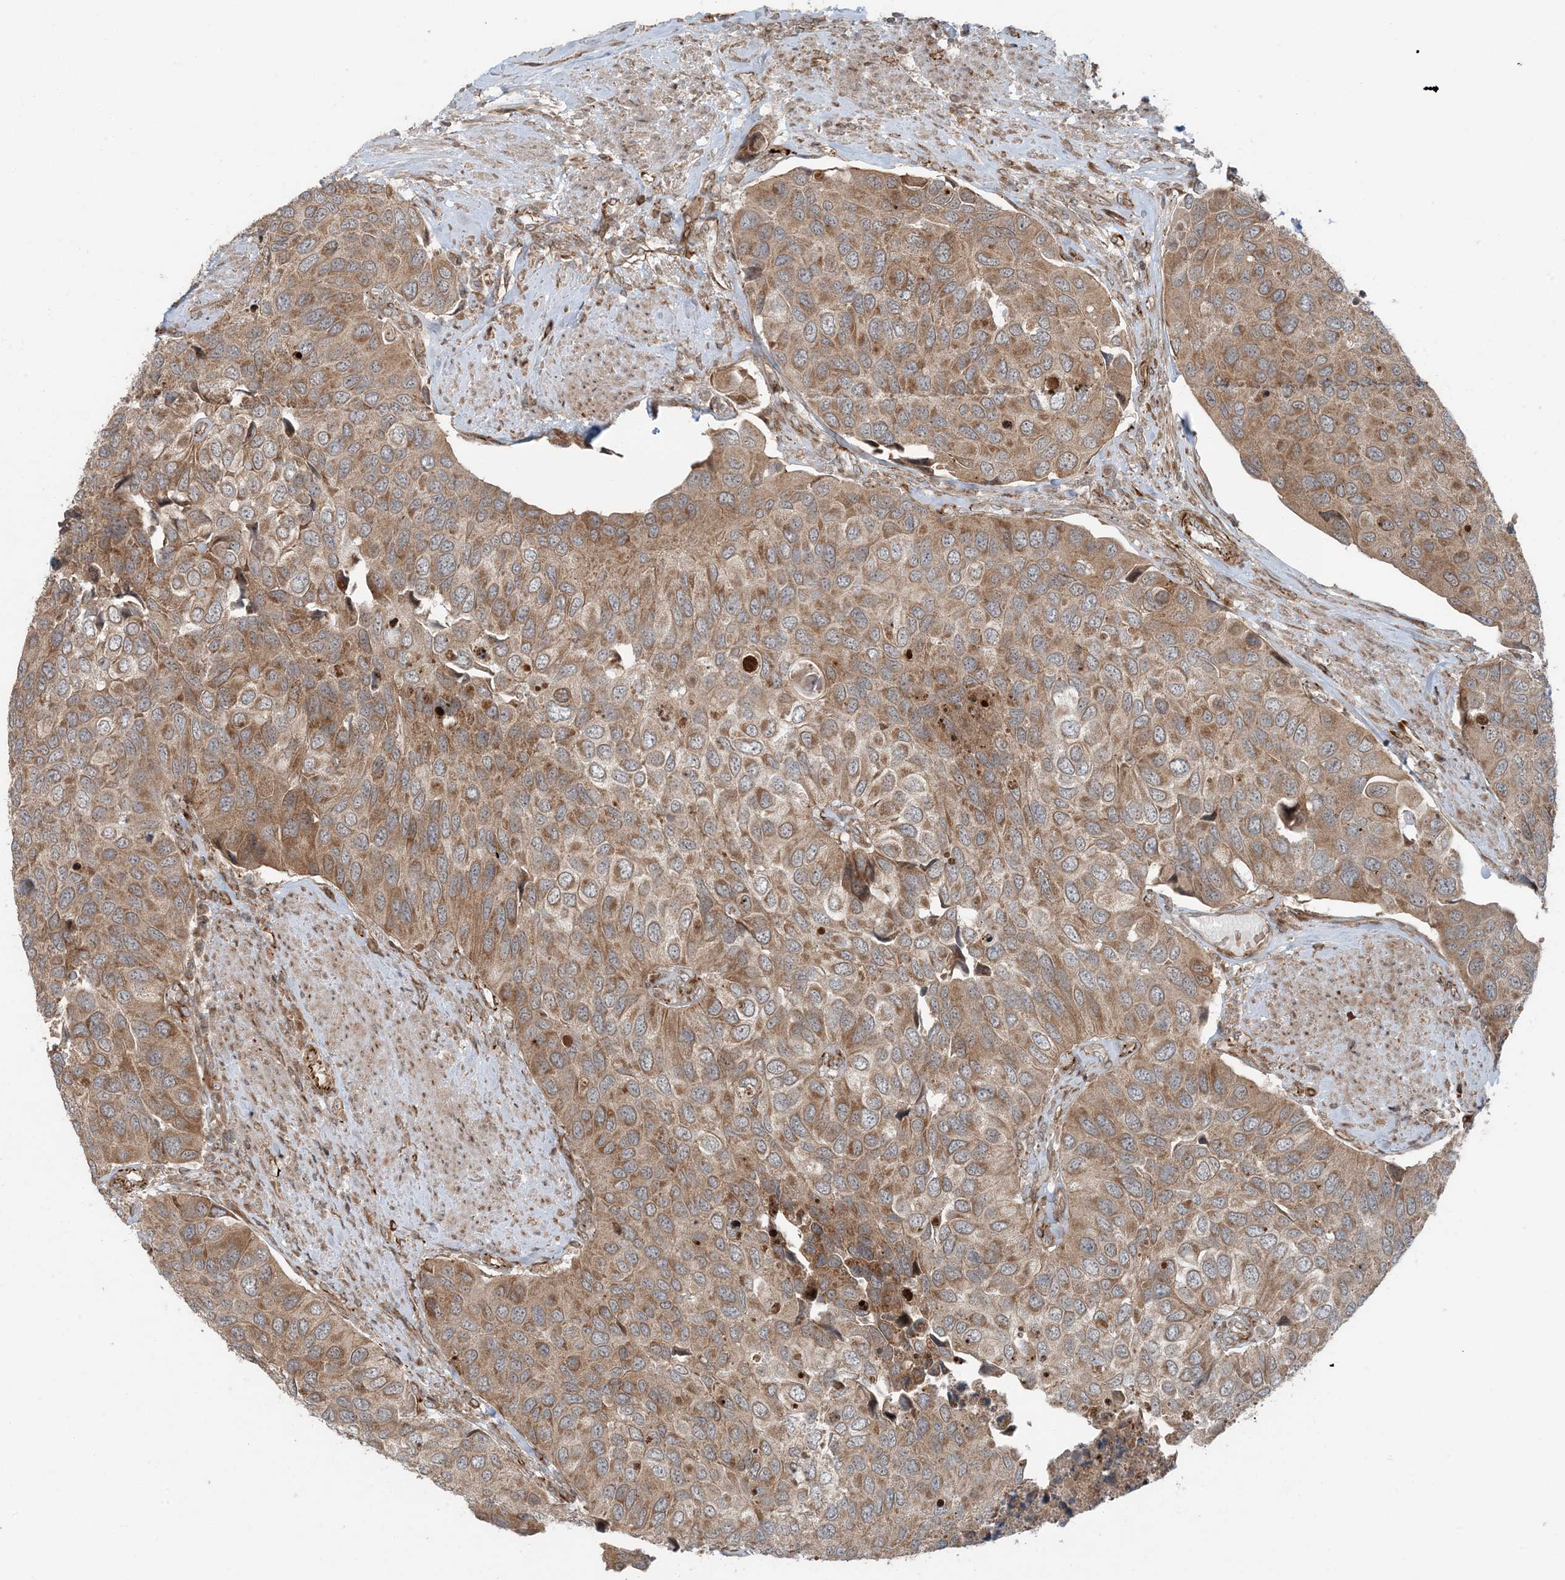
{"staining": {"intensity": "moderate", "quantity": ">75%", "location": "cytoplasmic/membranous"}, "tissue": "urothelial cancer", "cell_type": "Tumor cells", "image_type": "cancer", "snomed": [{"axis": "morphology", "description": "Urothelial carcinoma, High grade"}, {"axis": "topography", "description": "Urinary bladder"}], "caption": "High-grade urothelial carcinoma stained for a protein displays moderate cytoplasmic/membranous positivity in tumor cells.", "gene": "EDEM2", "patient": {"sex": "male", "age": 74}}